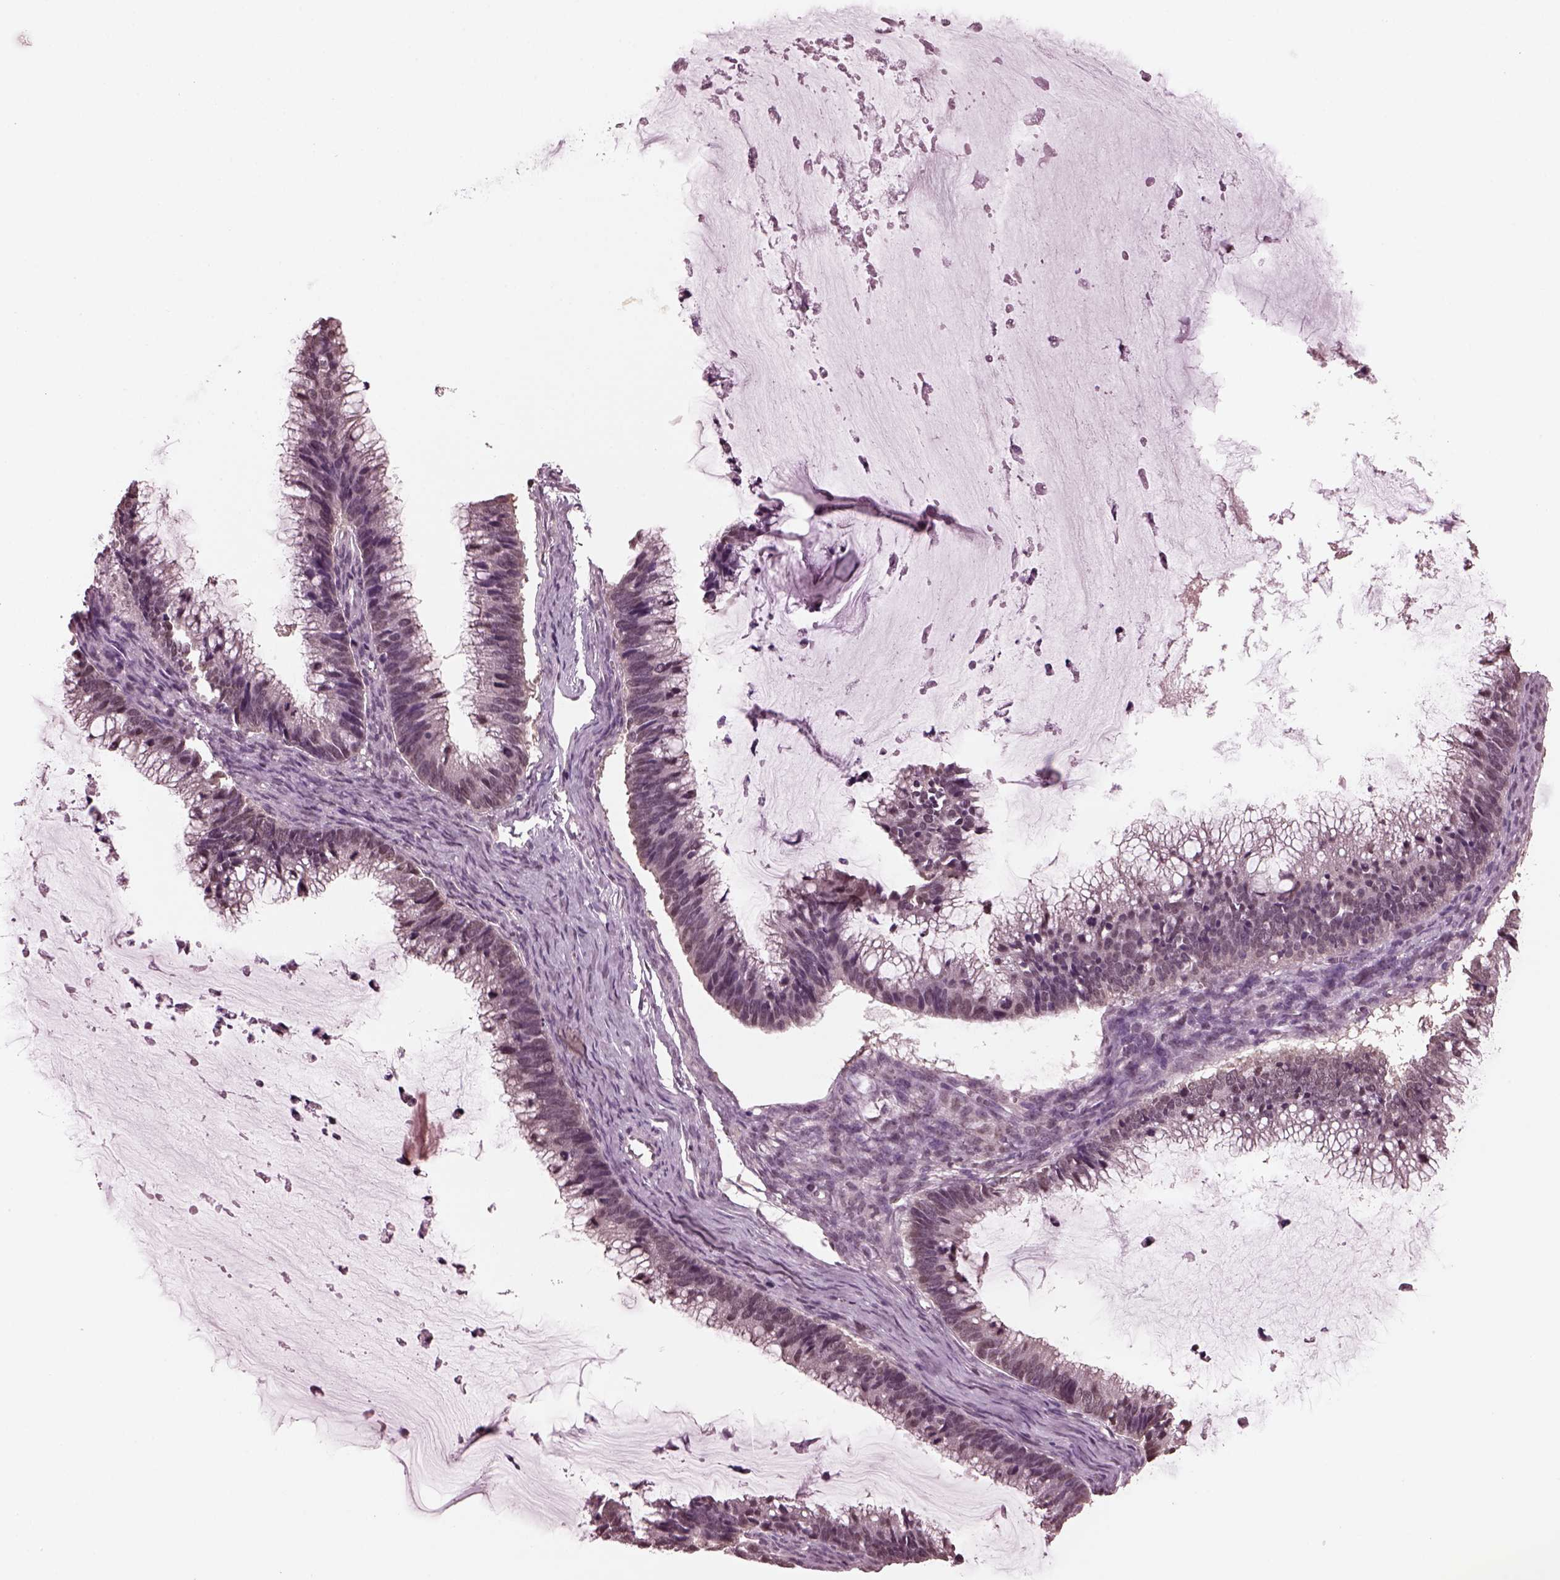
{"staining": {"intensity": "weak", "quantity": "<25%", "location": "nuclear"}, "tissue": "ovarian cancer", "cell_type": "Tumor cells", "image_type": "cancer", "snomed": [{"axis": "morphology", "description": "Cystadenocarcinoma, mucinous, NOS"}, {"axis": "topography", "description": "Ovary"}], "caption": "Immunohistochemical staining of ovarian cancer exhibits no significant expression in tumor cells.", "gene": "RUVBL2", "patient": {"sex": "female", "age": 38}}